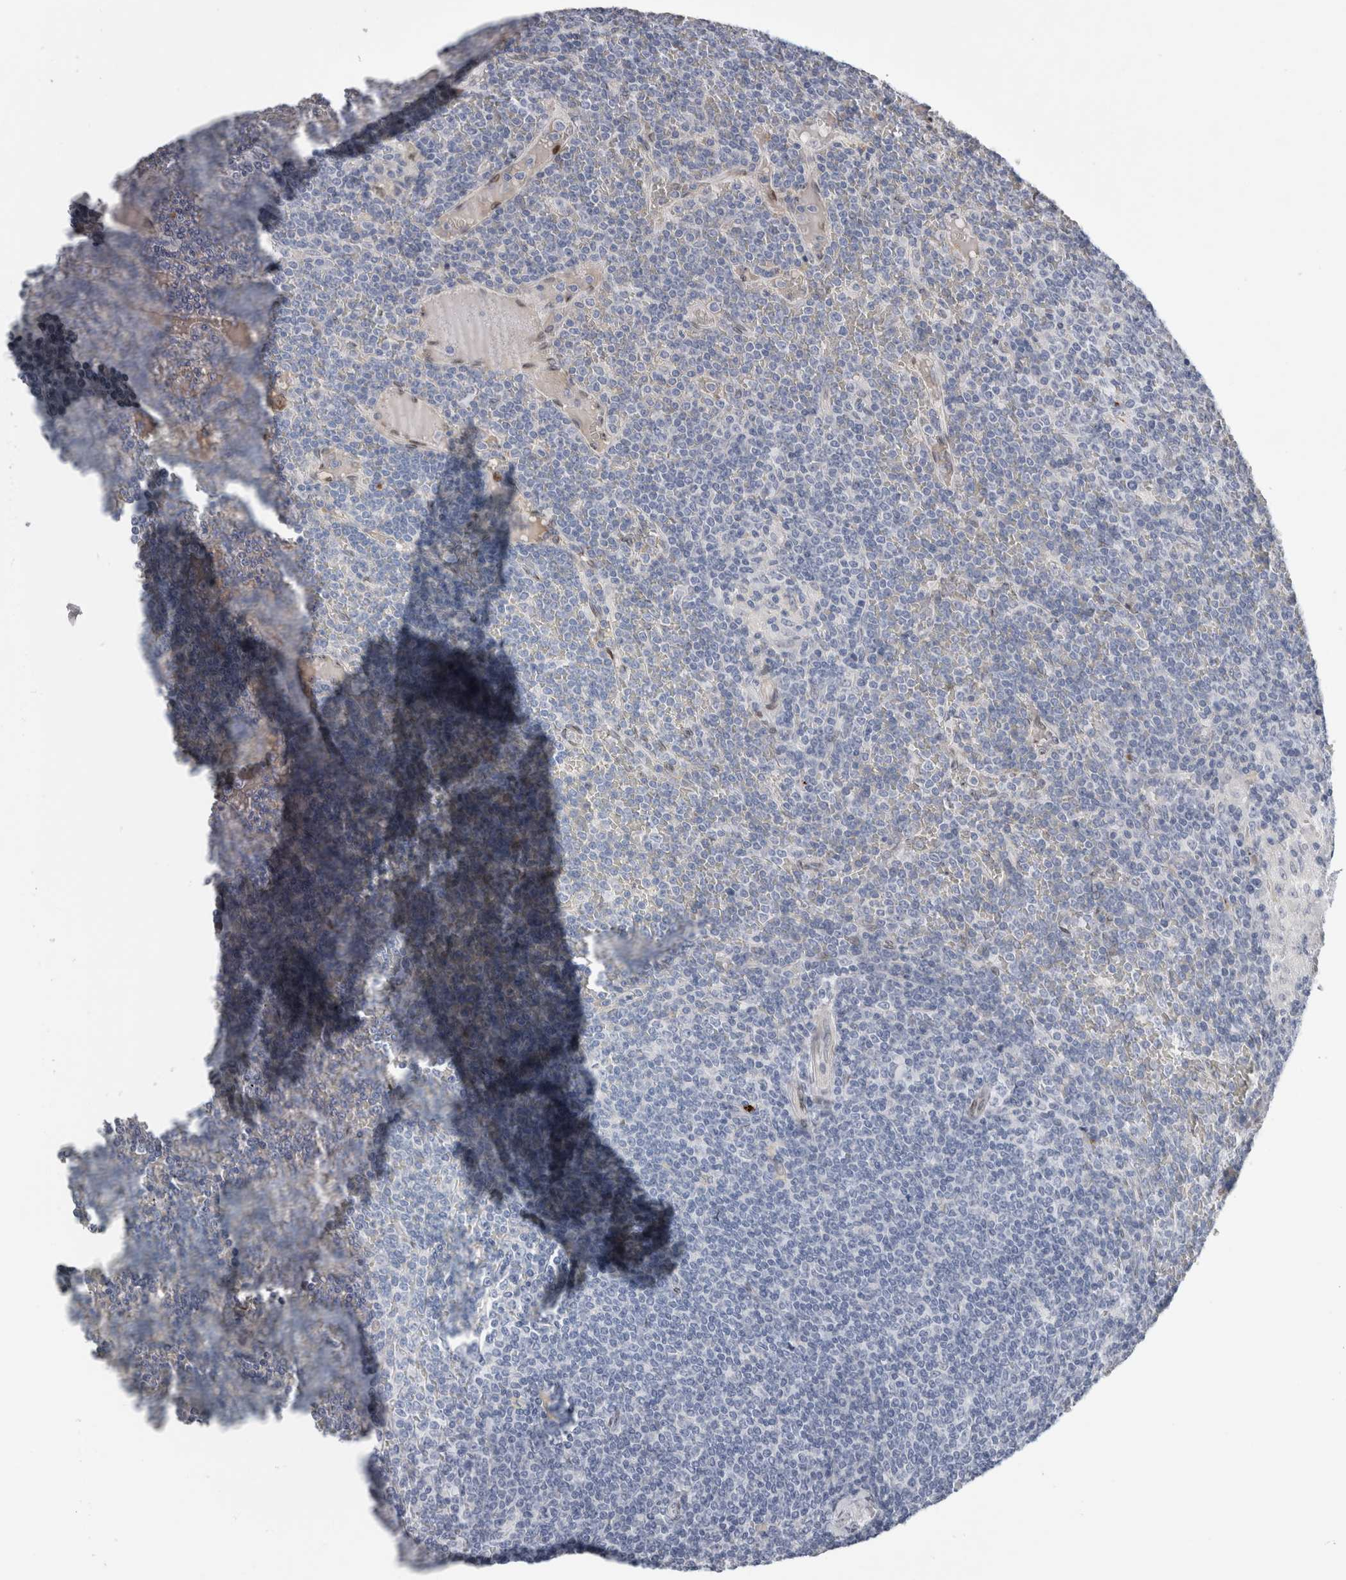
{"staining": {"intensity": "negative", "quantity": "none", "location": "none"}, "tissue": "lymphoma", "cell_type": "Tumor cells", "image_type": "cancer", "snomed": [{"axis": "morphology", "description": "Malignant lymphoma, non-Hodgkin's type, Low grade"}, {"axis": "topography", "description": "Spleen"}], "caption": "Malignant lymphoma, non-Hodgkin's type (low-grade) was stained to show a protein in brown. There is no significant expression in tumor cells. (Stains: DAB IHC with hematoxylin counter stain, Microscopy: brightfield microscopy at high magnification).", "gene": "DMTN", "patient": {"sex": "female", "age": 19}}